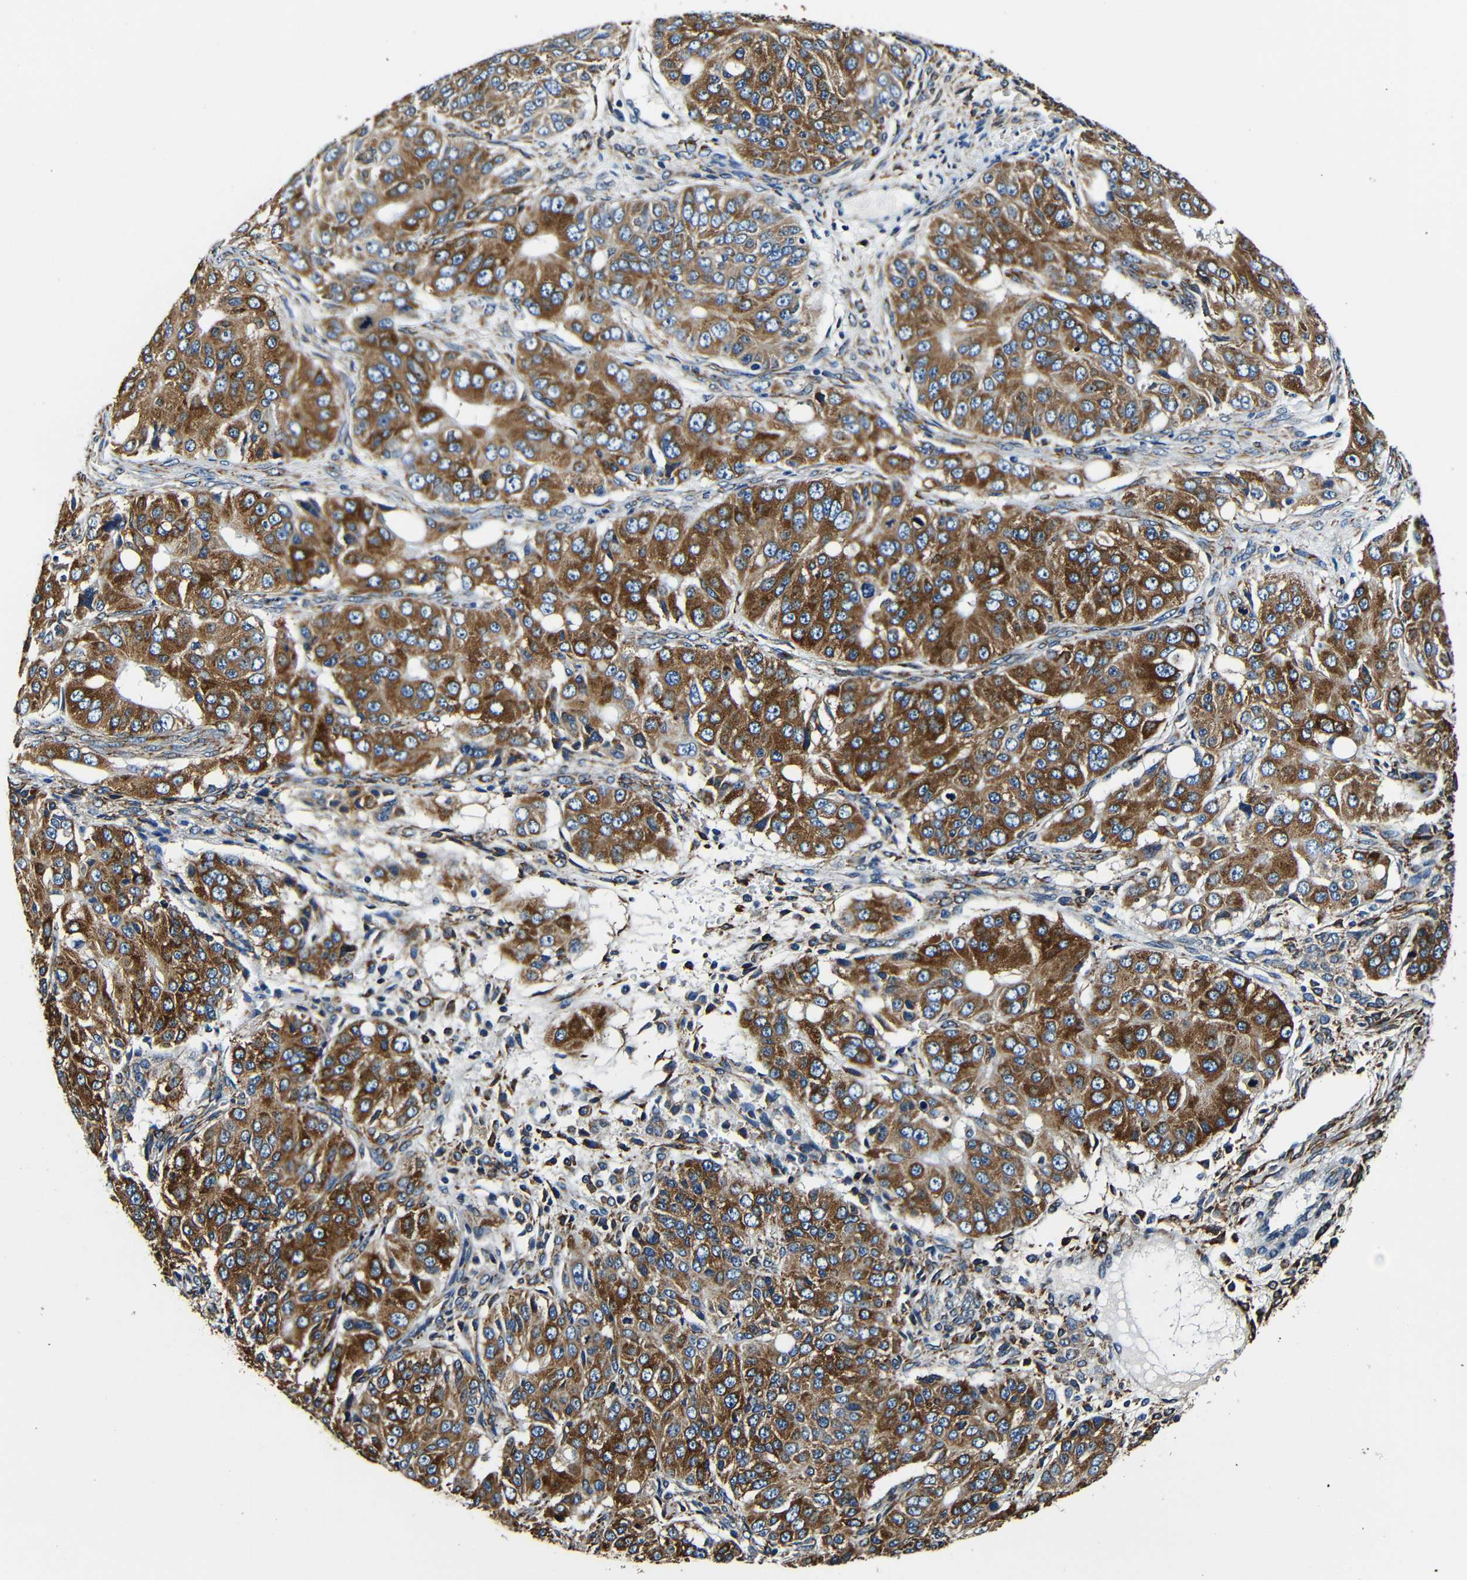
{"staining": {"intensity": "strong", "quantity": ">75%", "location": "cytoplasmic/membranous"}, "tissue": "ovarian cancer", "cell_type": "Tumor cells", "image_type": "cancer", "snomed": [{"axis": "morphology", "description": "Carcinoma, endometroid"}, {"axis": "topography", "description": "Ovary"}], "caption": "This photomicrograph reveals immunohistochemistry (IHC) staining of human endometroid carcinoma (ovarian), with high strong cytoplasmic/membranous positivity in about >75% of tumor cells.", "gene": "RRBP1", "patient": {"sex": "female", "age": 51}}